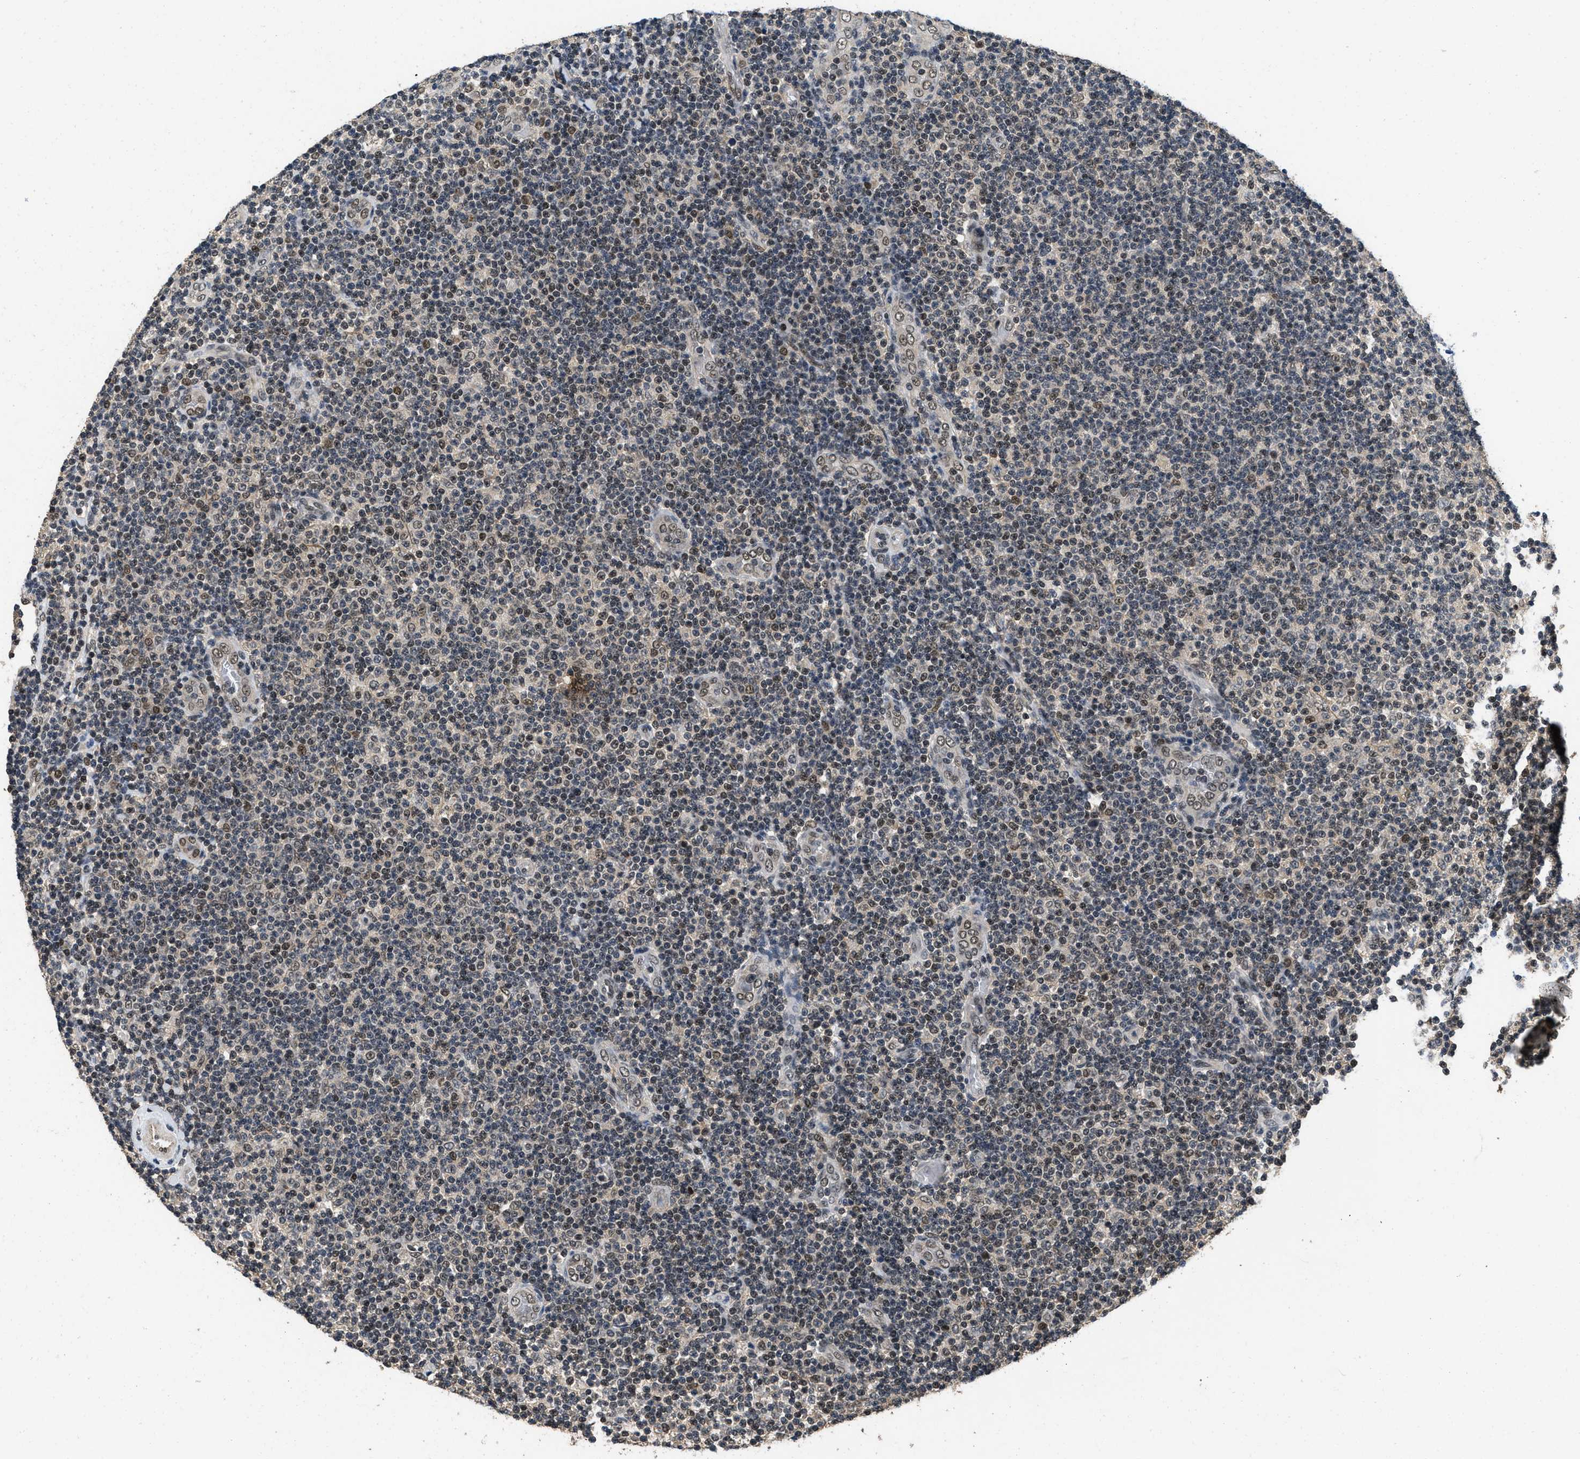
{"staining": {"intensity": "moderate", "quantity": ">75%", "location": "nuclear"}, "tissue": "lymphoma", "cell_type": "Tumor cells", "image_type": "cancer", "snomed": [{"axis": "morphology", "description": "Malignant lymphoma, non-Hodgkin's type, Low grade"}, {"axis": "topography", "description": "Lymph node"}], "caption": "This photomicrograph displays immunohistochemistry staining of lymphoma, with medium moderate nuclear staining in approximately >75% of tumor cells.", "gene": "CUL4B", "patient": {"sex": "male", "age": 83}}